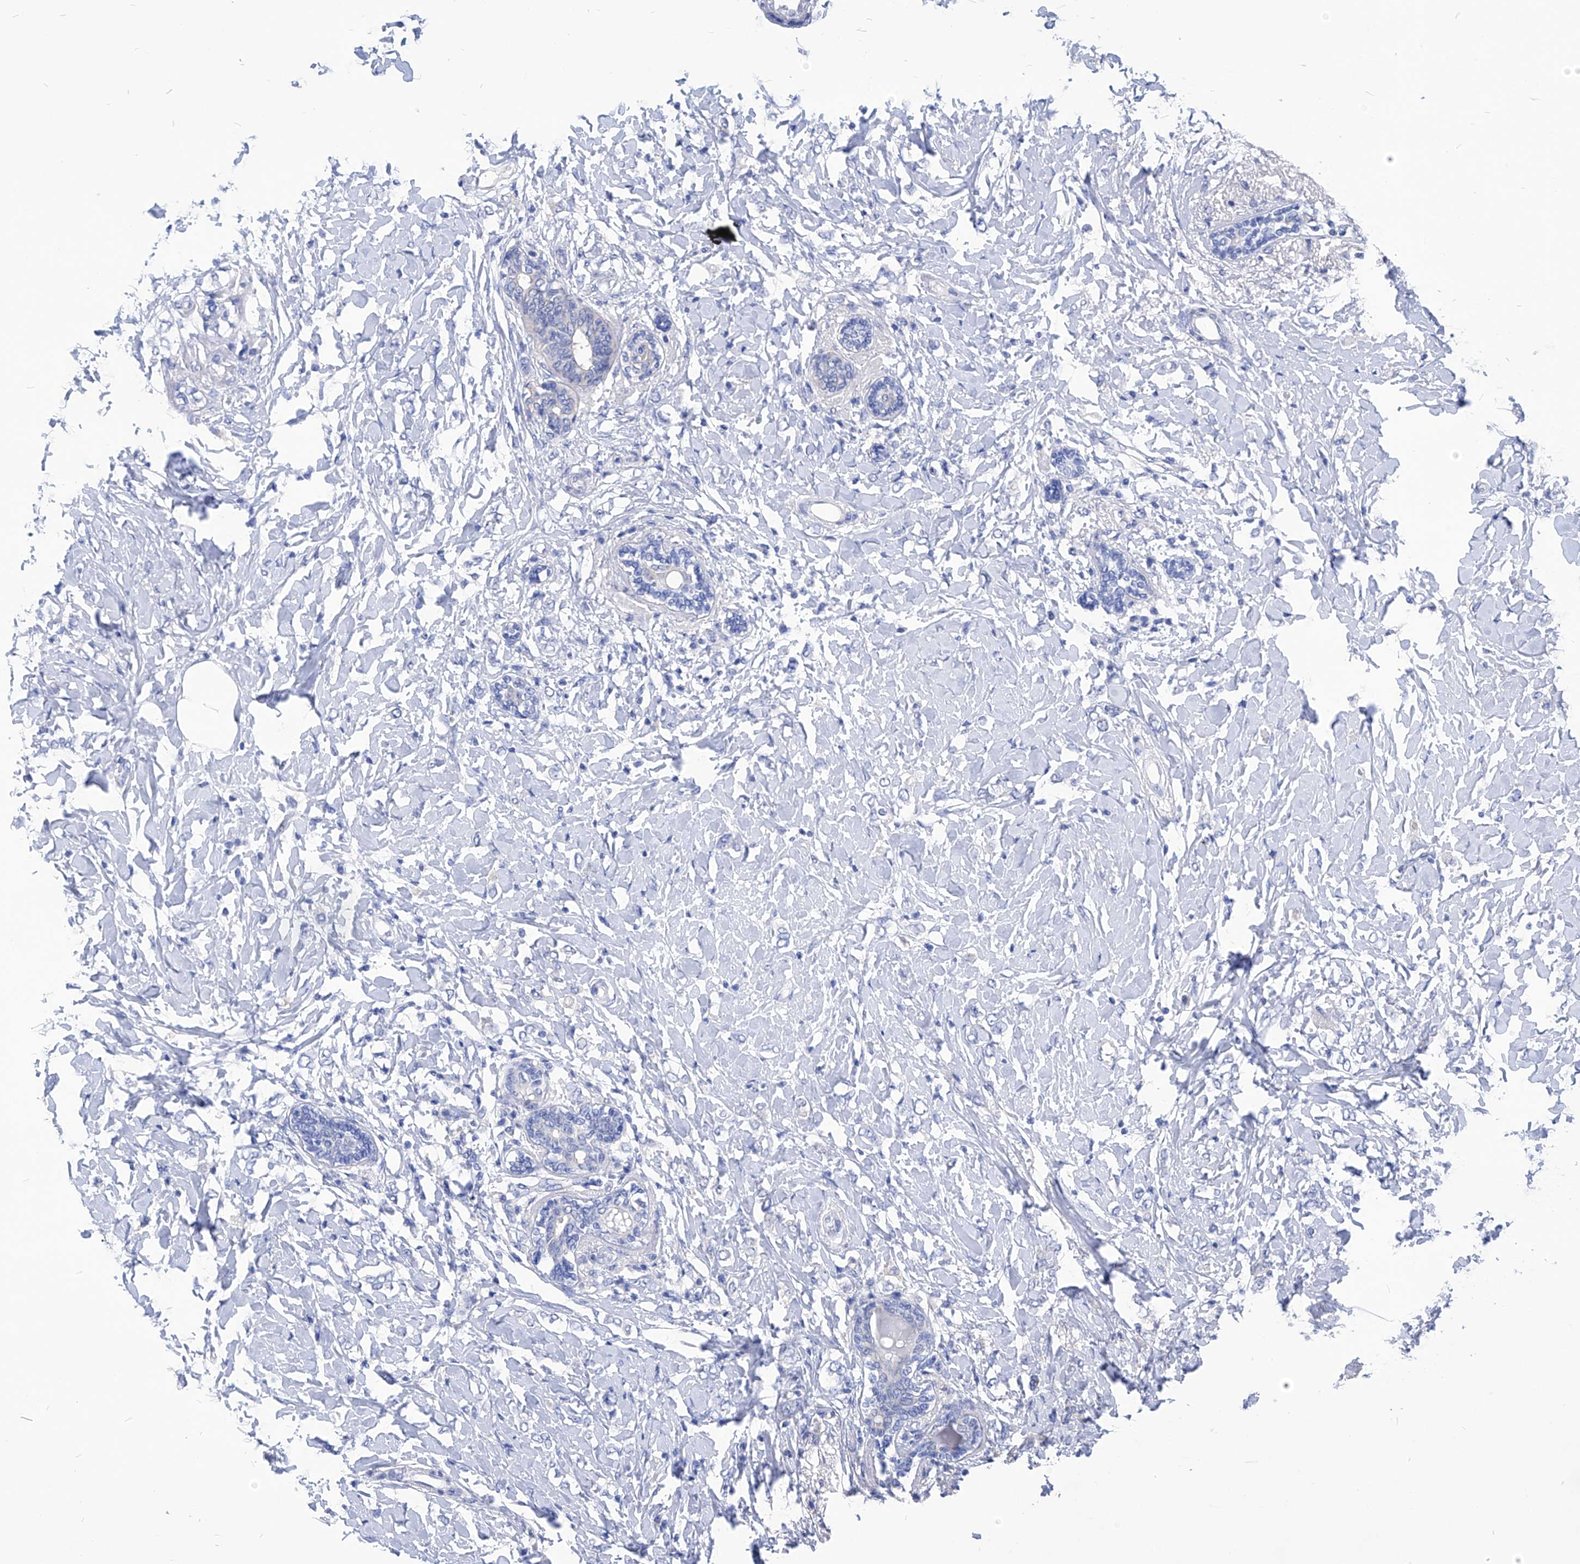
{"staining": {"intensity": "negative", "quantity": "none", "location": "none"}, "tissue": "breast cancer", "cell_type": "Tumor cells", "image_type": "cancer", "snomed": [{"axis": "morphology", "description": "Normal tissue, NOS"}, {"axis": "morphology", "description": "Lobular carcinoma"}, {"axis": "topography", "description": "Breast"}], "caption": "This photomicrograph is of lobular carcinoma (breast) stained with immunohistochemistry to label a protein in brown with the nuclei are counter-stained blue. There is no expression in tumor cells.", "gene": "XPNPEP1", "patient": {"sex": "female", "age": 47}}